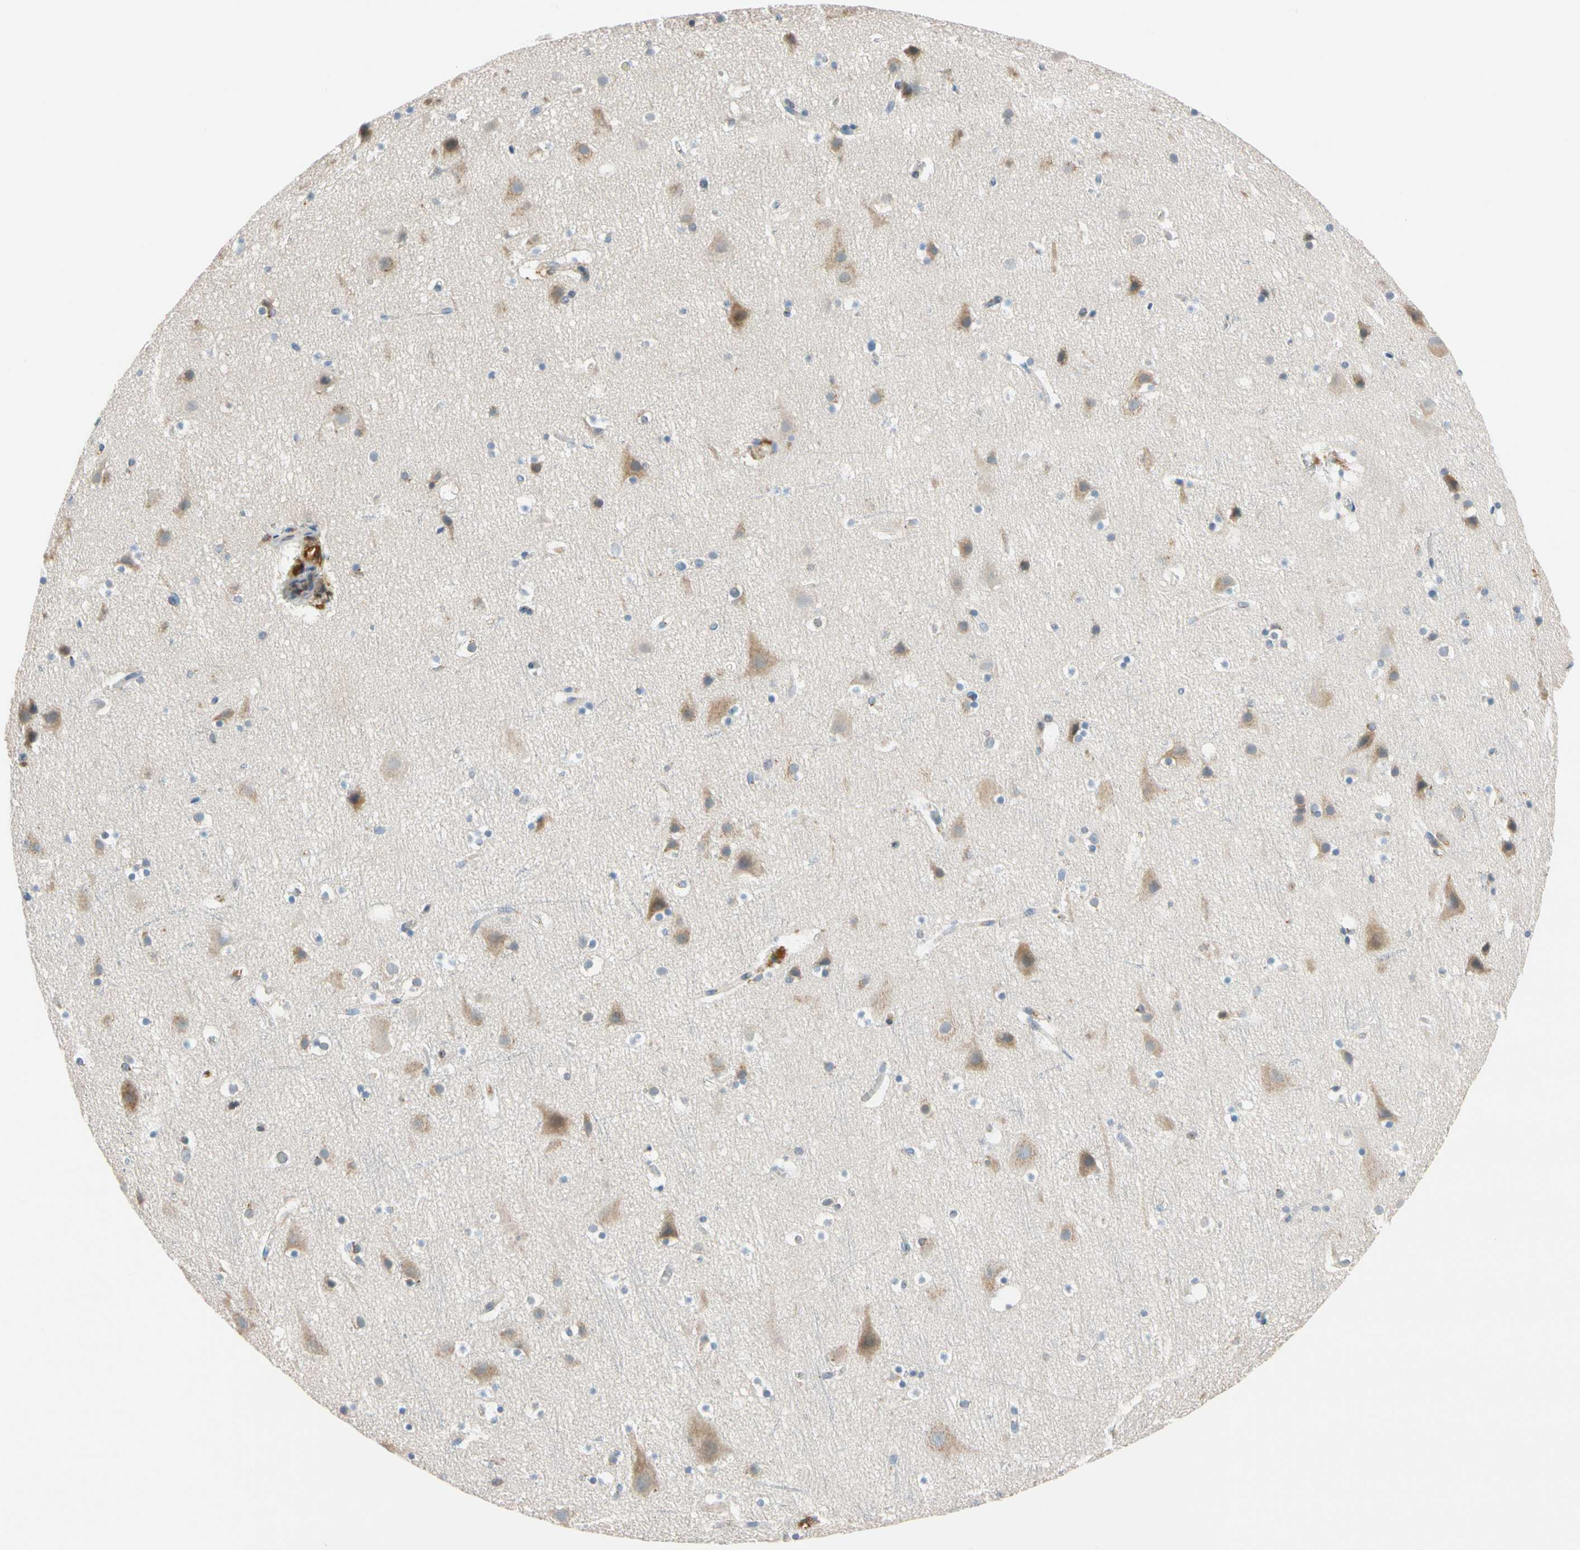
{"staining": {"intensity": "negative", "quantity": "none", "location": "none"}, "tissue": "cerebral cortex", "cell_type": "Endothelial cells", "image_type": "normal", "snomed": [{"axis": "morphology", "description": "Normal tissue, NOS"}, {"axis": "topography", "description": "Cerebral cortex"}], "caption": "A high-resolution micrograph shows immunohistochemistry (IHC) staining of normal cerebral cortex, which exhibits no significant expression in endothelial cells. (Stains: DAB (3,3'-diaminobenzidine) IHC with hematoxylin counter stain, Microscopy: brightfield microscopy at high magnification).", "gene": "GPSM2", "patient": {"sex": "male", "age": 45}}